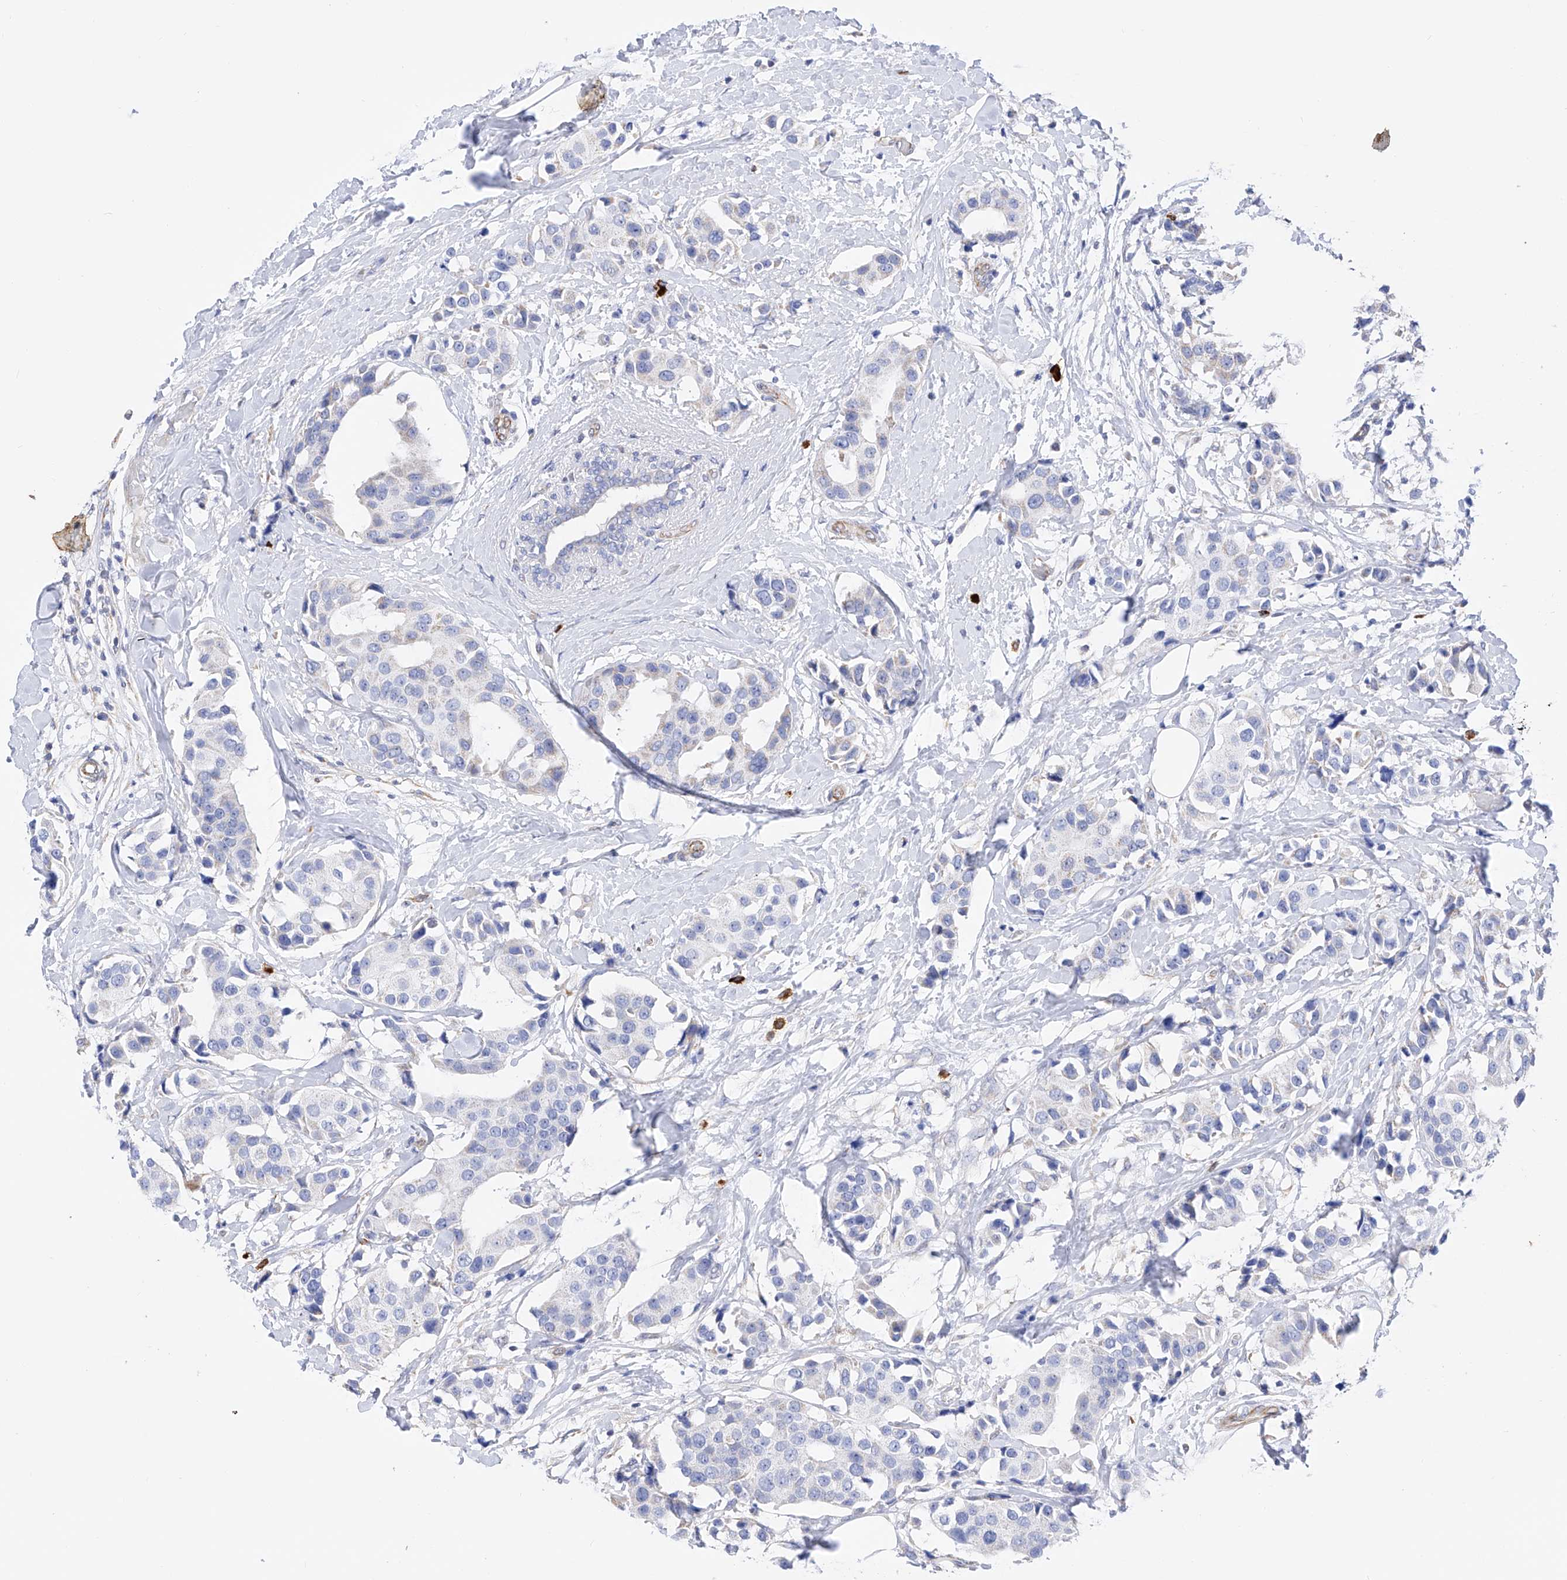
{"staining": {"intensity": "negative", "quantity": "none", "location": "none"}, "tissue": "breast cancer", "cell_type": "Tumor cells", "image_type": "cancer", "snomed": [{"axis": "morphology", "description": "Normal tissue, NOS"}, {"axis": "morphology", "description": "Duct carcinoma"}, {"axis": "topography", "description": "Breast"}], "caption": "High magnification brightfield microscopy of breast infiltrating ductal carcinoma stained with DAB (brown) and counterstained with hematoxylin (blue): tumor cells show no significant staining.", "gene": "FLG", "patient": {"sex": "female", "age": 39}}